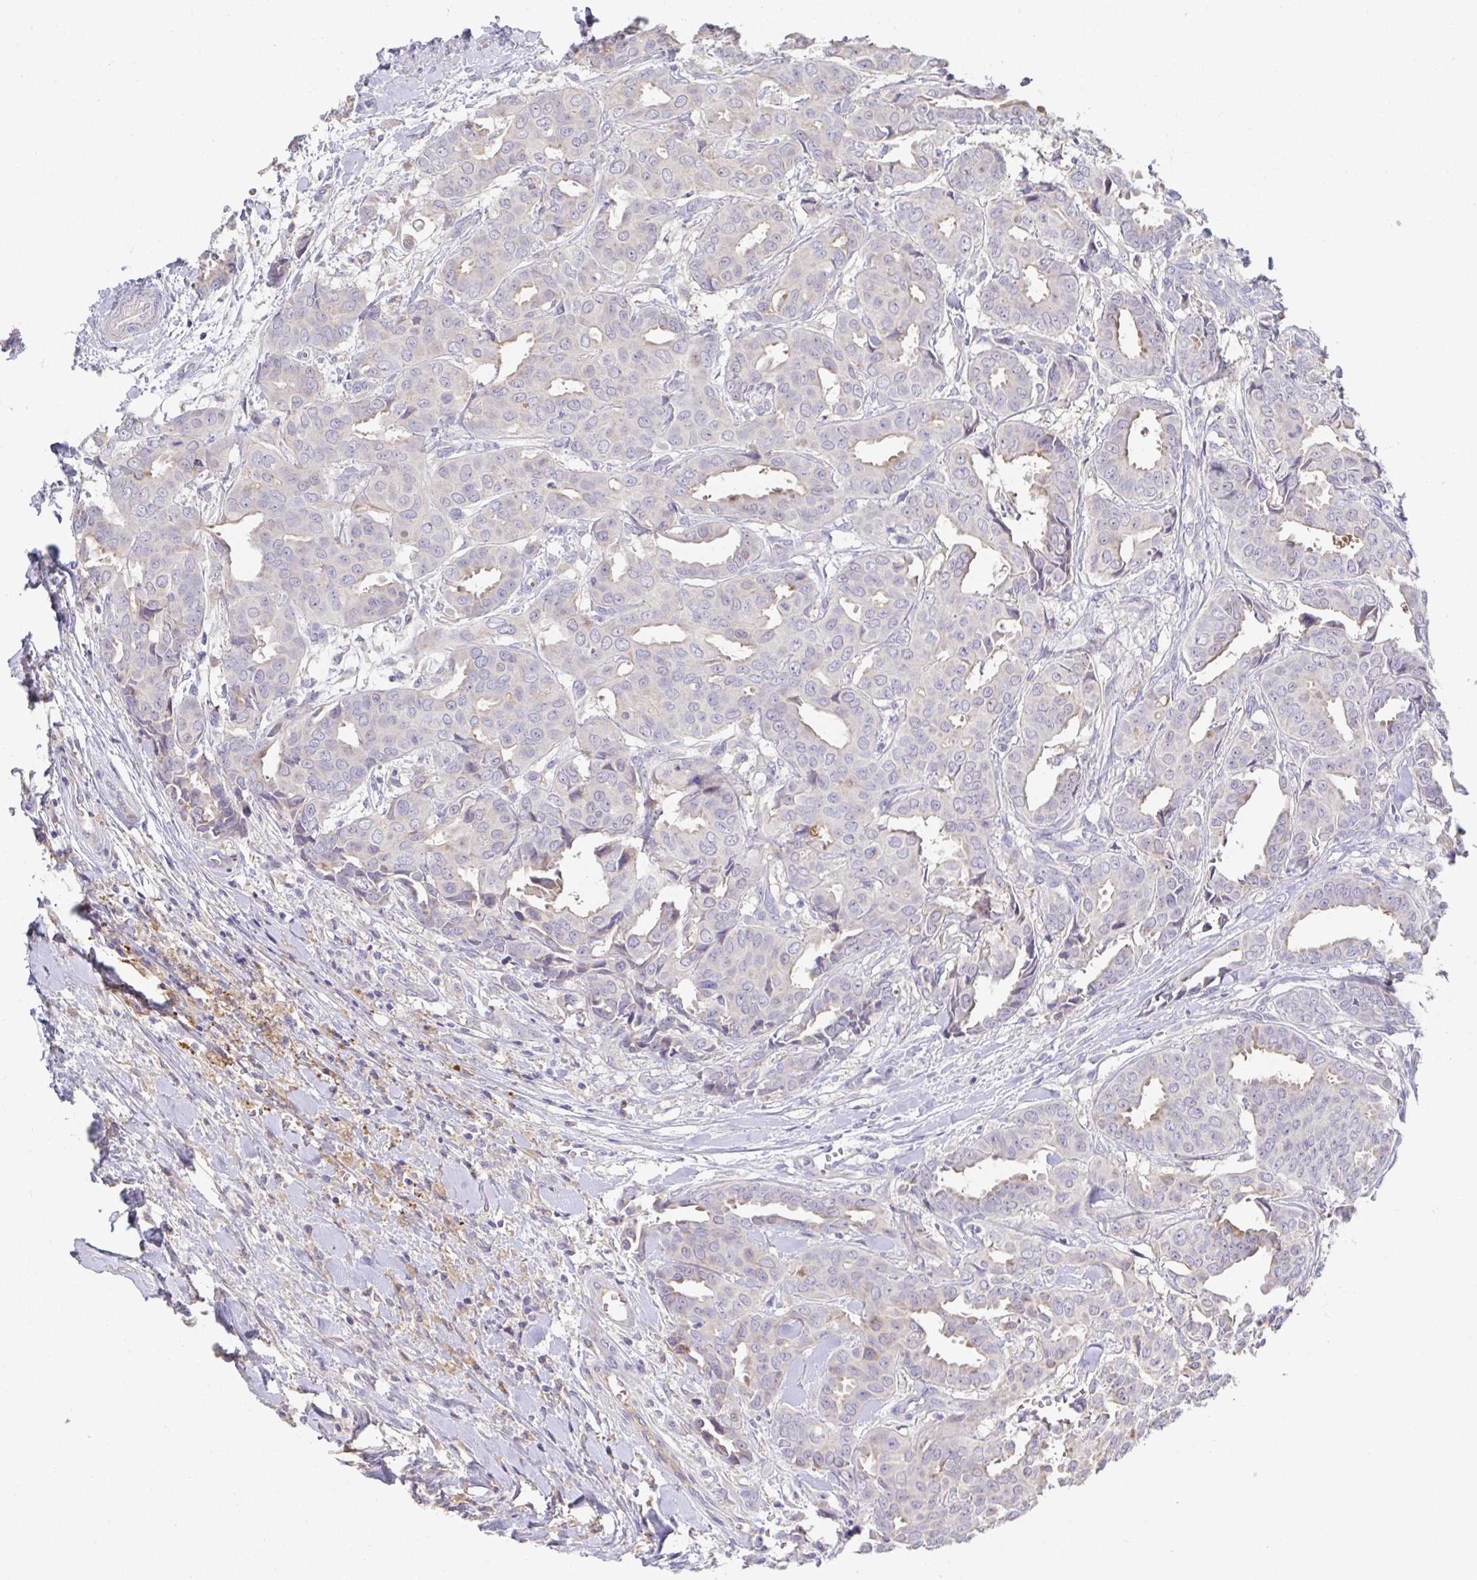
{"staining": {"intensity": "negative", "quantity": "none", "location": "none"}, "tissue": "breast cancer", "cell_type": "Tumor cells", "image_type": "cancer", "snomed": [{"axis": "morphology", "description": "Duct carcinoma"}, {"axis": "topography", "description": "Breast"}], "caption": "Immunohistochemistry image of human breast intraductal carcinoma stained for a protein (brown), which exhibits no expression in tumor cells.", "gene": "ANO5", "patient": {"sex": "female", "age": 45}}